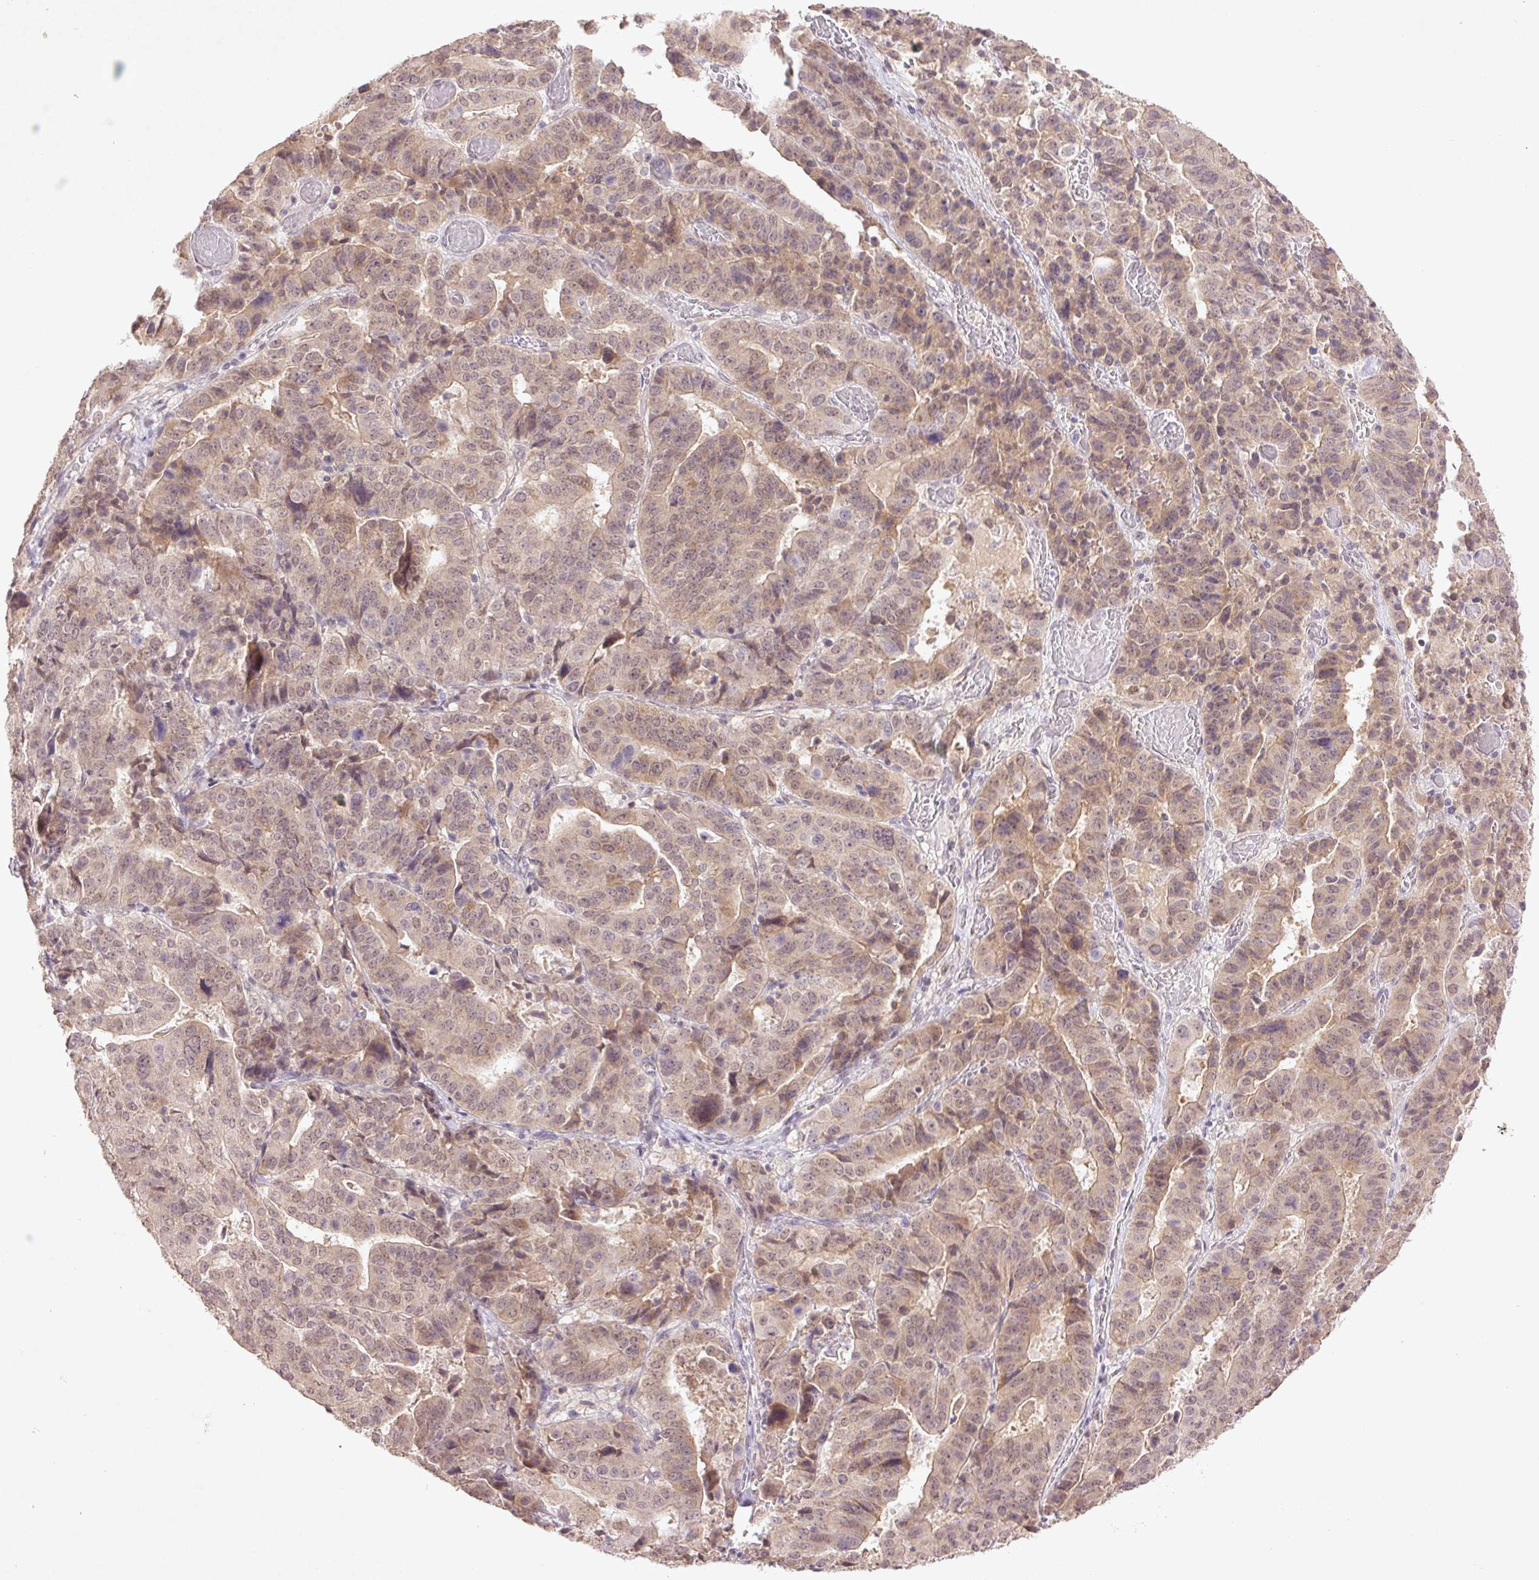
{"staining": {"intensity": "weak", "quantity": ">75%", "location": "nuclear"}, "tissue": "stomach cancer", "cell_type": "Tumor cells", "image_type": "cancer", "snomed": [{"axis": "morphology", "description": "Adenocarcinoma, NOS"}, {"axis": "topography", "description": "Stomach"}], "caption": "Immunohistochemical staining of human stomach cancer (adenocarcinoma) displays low levels of weak nuclear positivity in about >75% of tumor cells.", "gene": "FAM168B", "patient": {"sex": "male", "age": 48}}